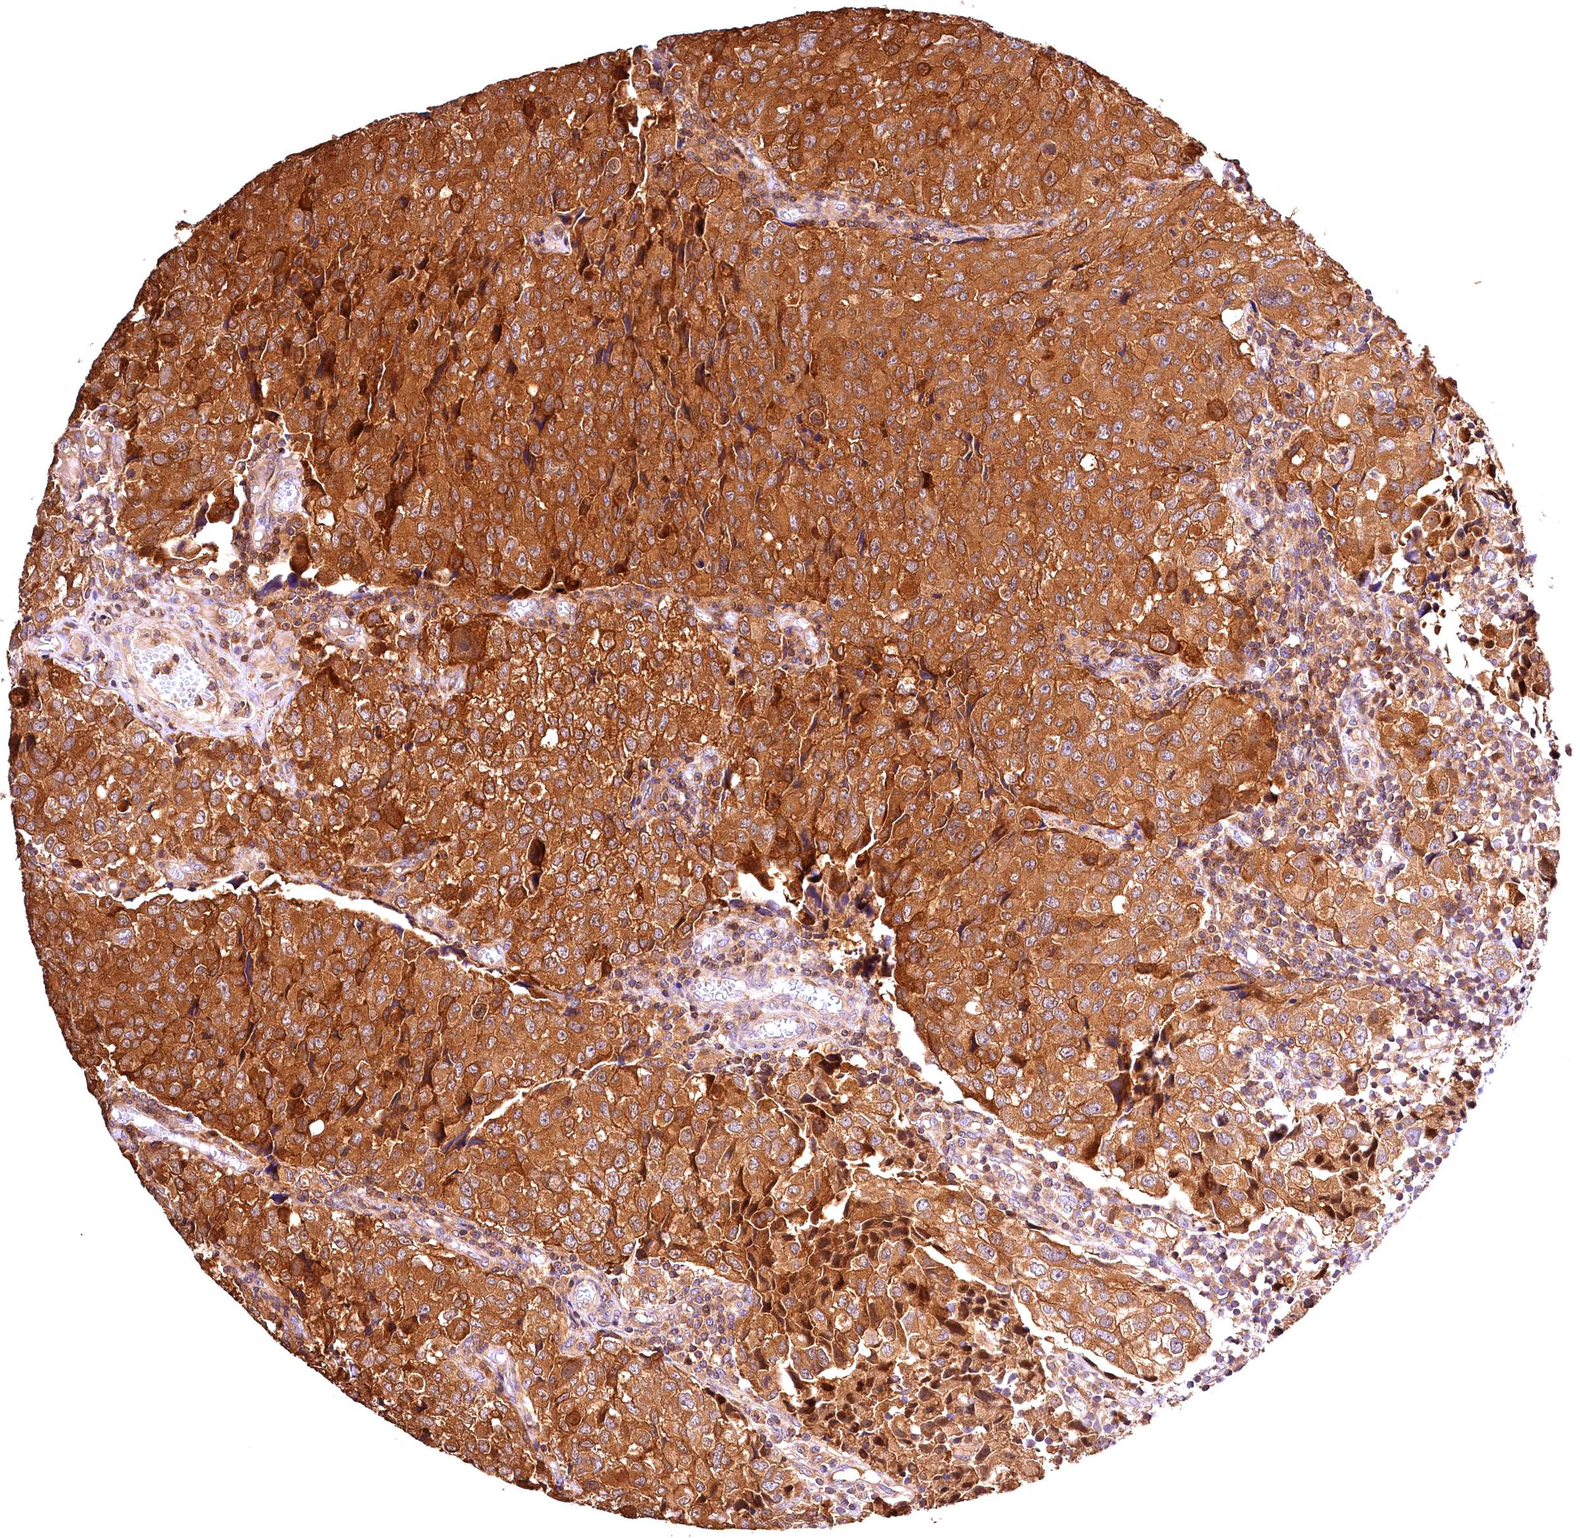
{"staining": {"intensity": "strong", "quantity": ">75%", "location": "cytoplasmic/membranous"}, "tissue": "urothelial cancer", "cell_type": "Tumor cells", "image_type": "cancer", "snomed": [{"axis": "morphology", "description": "Urothelial carcinoma, High grade"}, {"axis": "topography", "description": "Urinary bladder"}], "caption": "High-grade urothelial carcinoma stained with a protein marker demonstrates strong staining in tumor cells.", "gene": "KPTN", "patient": {"sex": "female", "age": 75}}